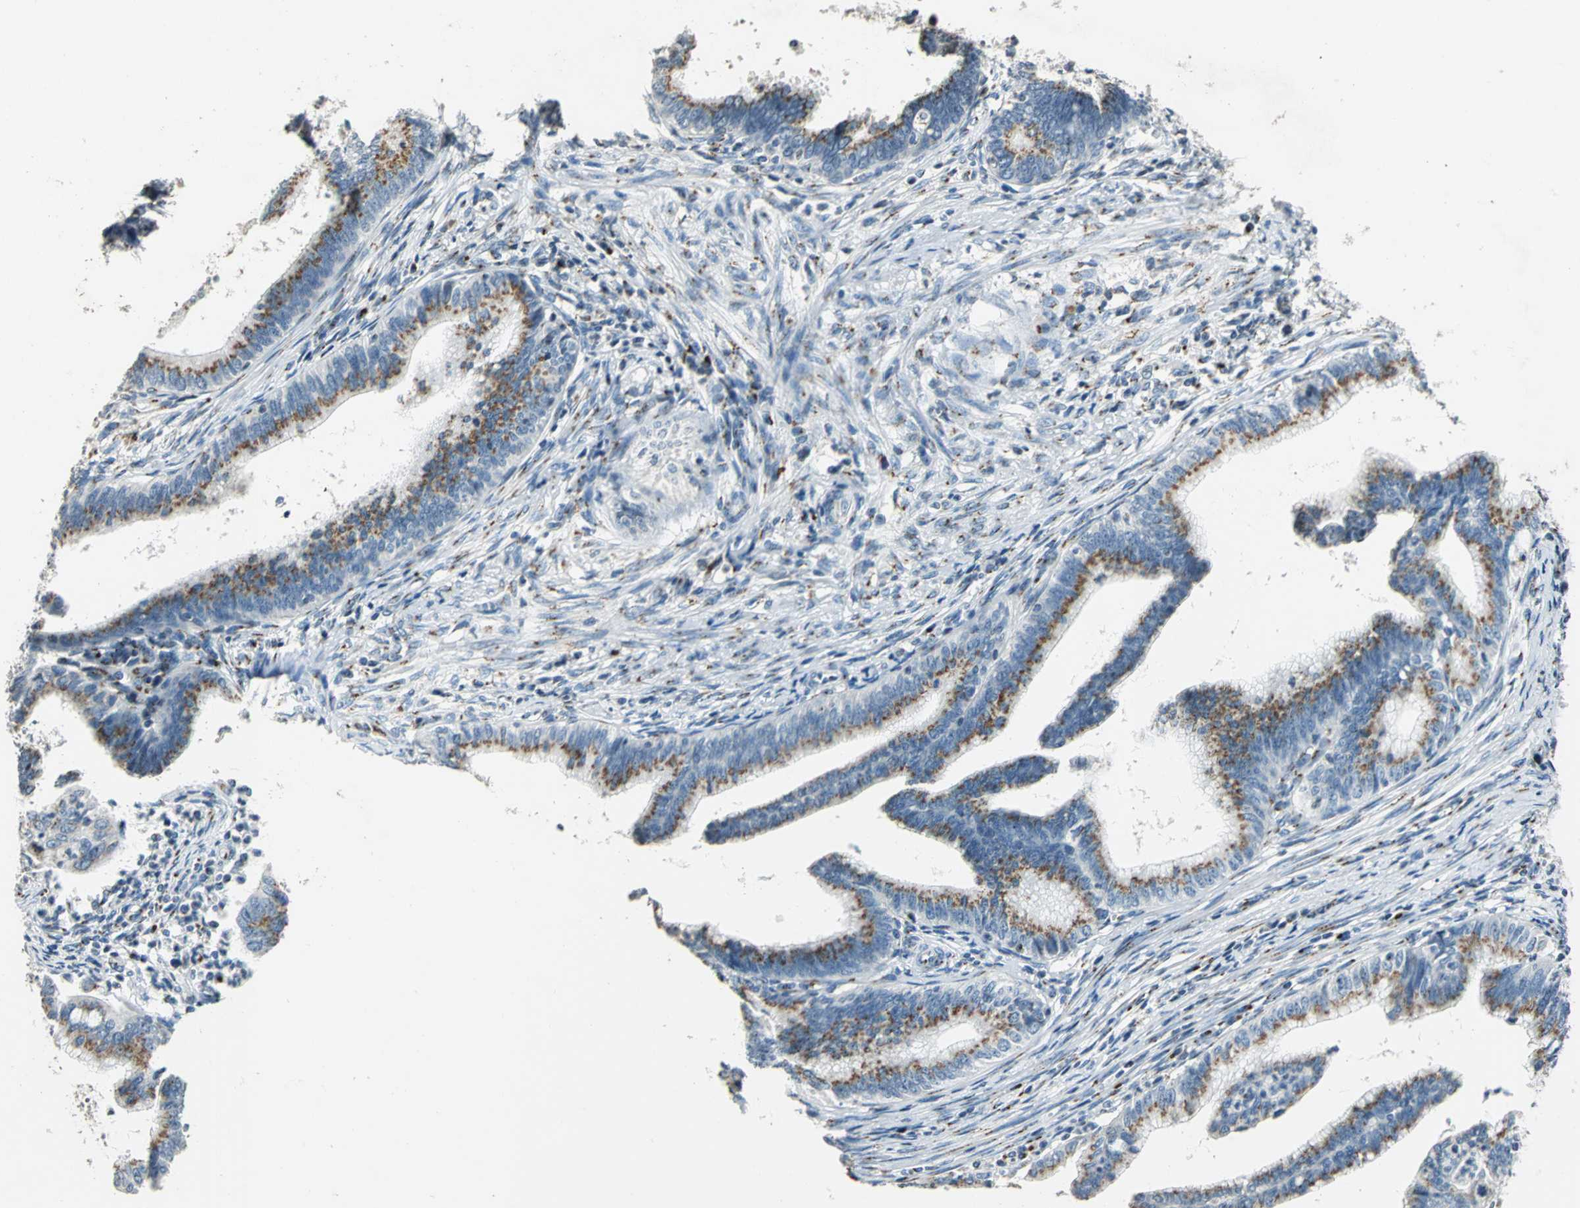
{"staining": {"intensity": "moderate", "quantity": ">75%", "location": "cytoplasmic/membranous"}, "tissue": "cervical cancer", "cell_type": "Tumor cells", "image_type": "cancer", "snomed": [{"axis": "morphology", "description": "Adenocarcinoma, NOS"}, {"axis": "topography", "description": "Cervix"}], "caption": "DAB (3,3'-diaminobenzidine) immunohistochemical staining of adenocarcinoma (cervical) demonstrates moderate cytoplasmic/membranous protein positivity in about >75% of tumor cells.", "gene": "TMEM115", "patient": {"sex": "female", "age": 36}}